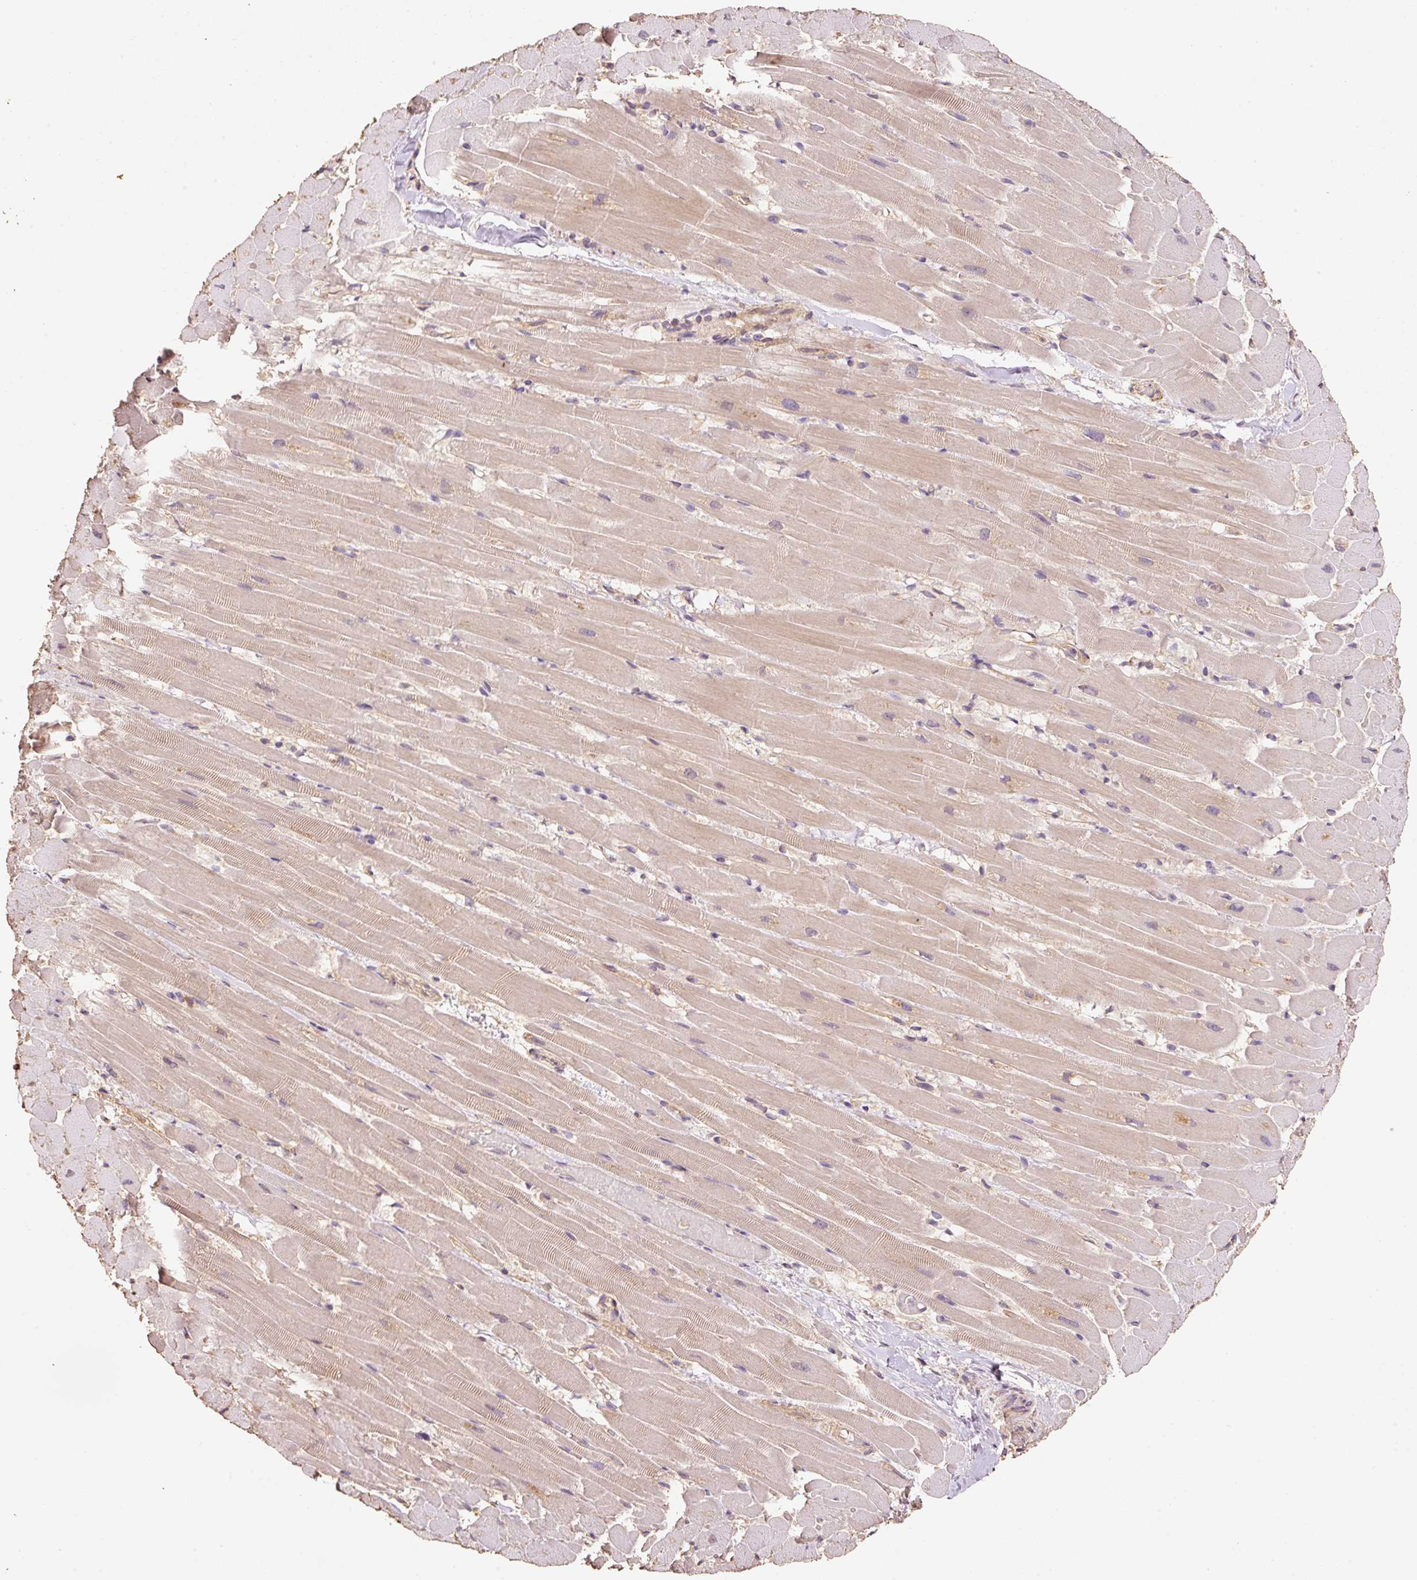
{"staining": {"intensity": "weak", "quantity": "25%-75%", "location": "cytoplasmic/membranous"}, "tissue": "heart muscle", "cell_type": "Cardiomyocytes", "image_type": "normal", "snomed": [{"axis": "morphology", "description": "Normal tissue, NOS"}, {"axis": "topography", "description": "Heart"}], "caption": "Brown immunohistochemical staining in normal human heart muscle reveals weak cytoplasmic/membranous staining in approximately 25%-75% of cardiomyocytes.", "gene": "HERC2", "patient": {"sex": "male", "age": 37}}